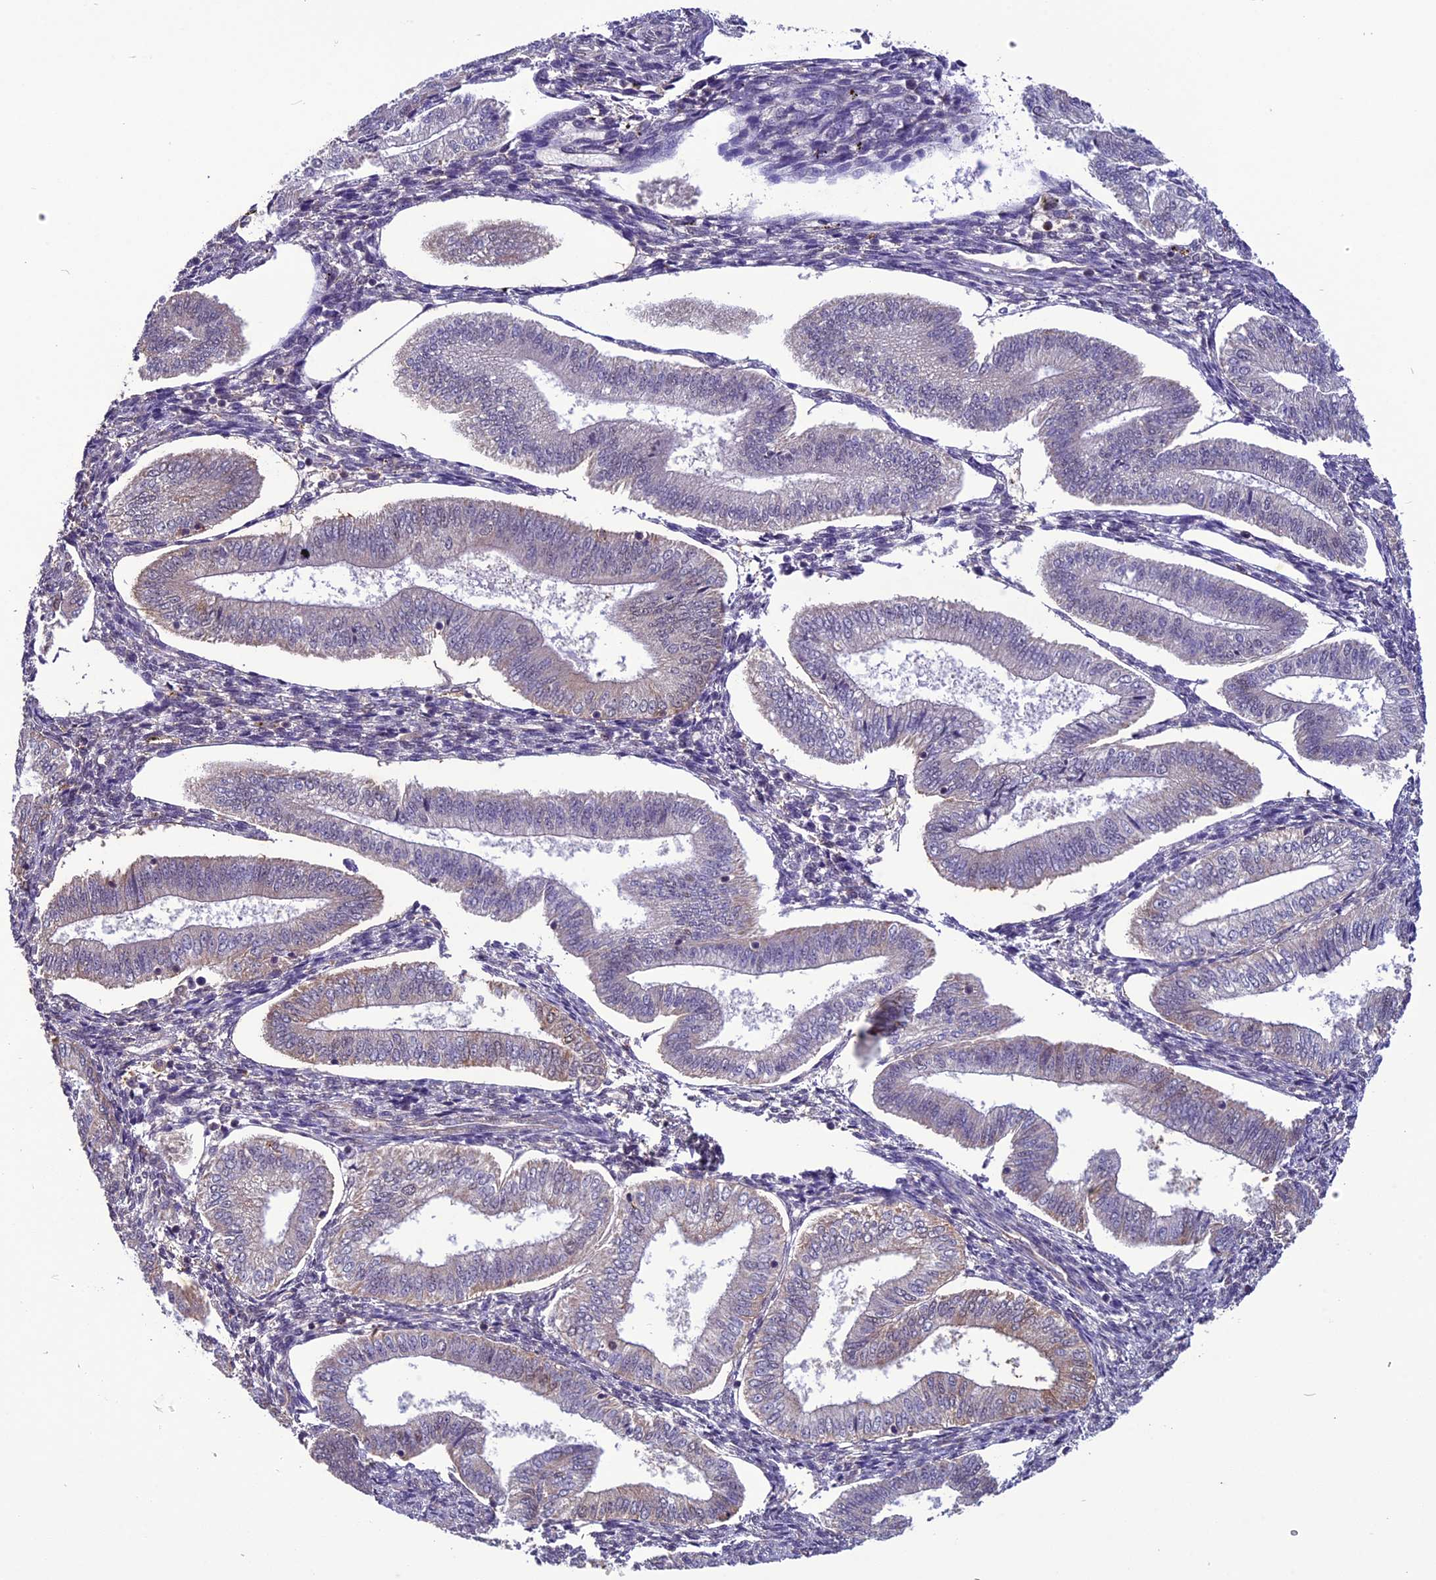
{"staining": {"intensity": "negative", "quantity": "none", "location": "none"}, "tissue": "endometrium", "cell_type": "Cells in endometrial stroma", "image_type": "normal", "snomed": [{"axis": "morphology", "description": "Normal tissue, NOS"}, {"axis": "topography", "description": "Endometrium"}], "caption": "Immunohistochemistry micrograph of benign endometrium: human endometrium stained with DAB demonstrates no significant protein positivity in cells in endometrial stroma. (Stains: DAB (3,3'-diaminobenzidine) immunohistochemistry with hematoxylin counter stain, Microscopy: brightfield microscopy at high magnification).", "gene": "C3orf70", "patient": {"sex": "female", "age": 34}}